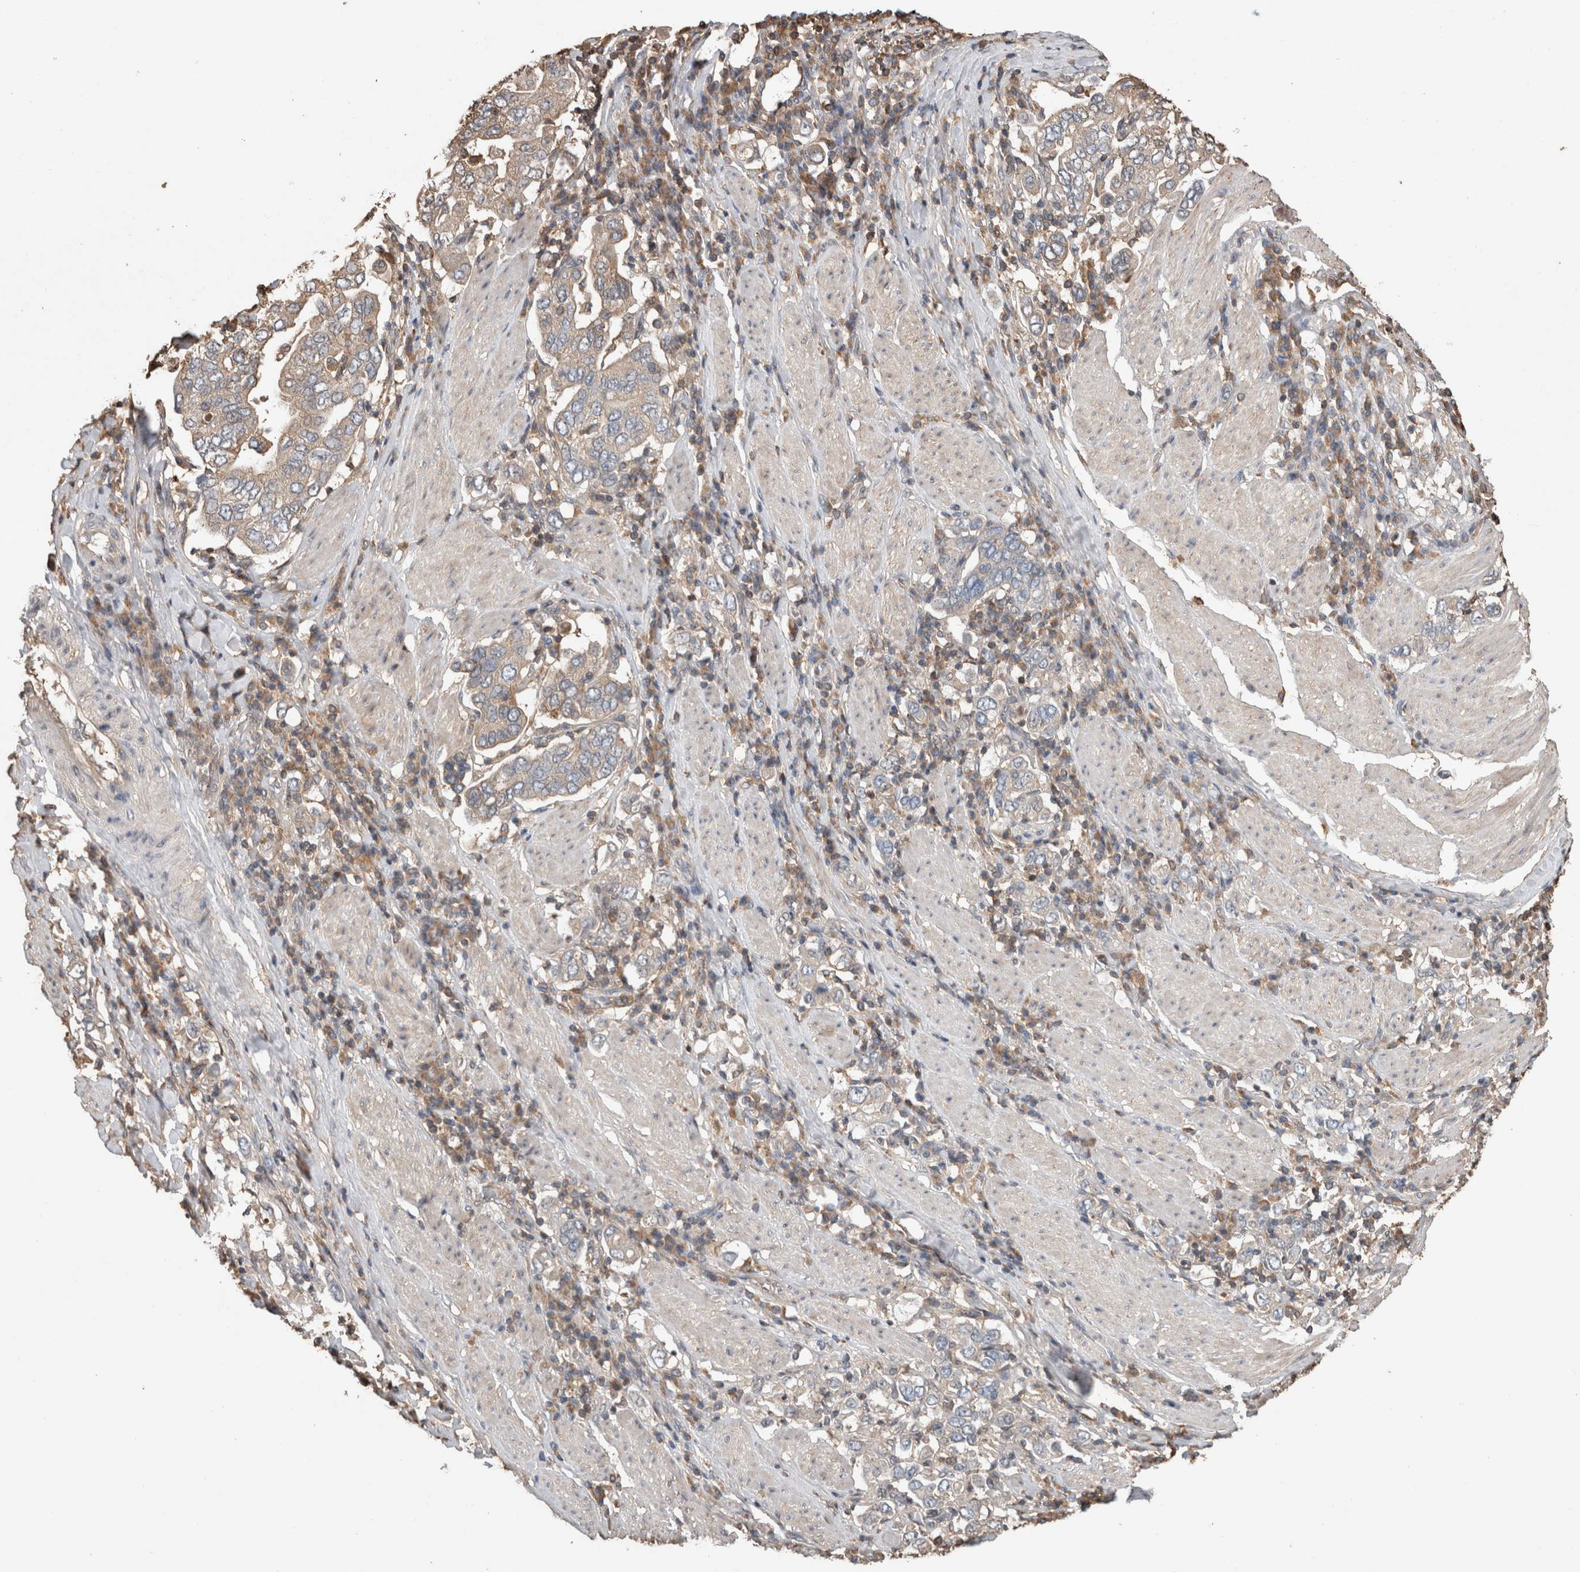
{"staining": {"intensity": "weak", "quantity": "<25%", "location": "cytoplasmic/membranous"}, "tissue": "stomach cancer", "cell_type": "Tumor cells", "image_type": "cancer", "snomed": [{"axis": "morphology", "description": "Adenocarcinoma, NOS"}, {"axis": "topography", "description": "Stomach, upper"}], "caption": "IHC histopathology image of stomach cancer stained for a protein (brown), which shows no expression in tumor cells. (Immunohistochemistry (ihc), brightfield microscopy, high magnification).", "gene": "TRIM5", "patient": {"sex": "male", "age": 62}}